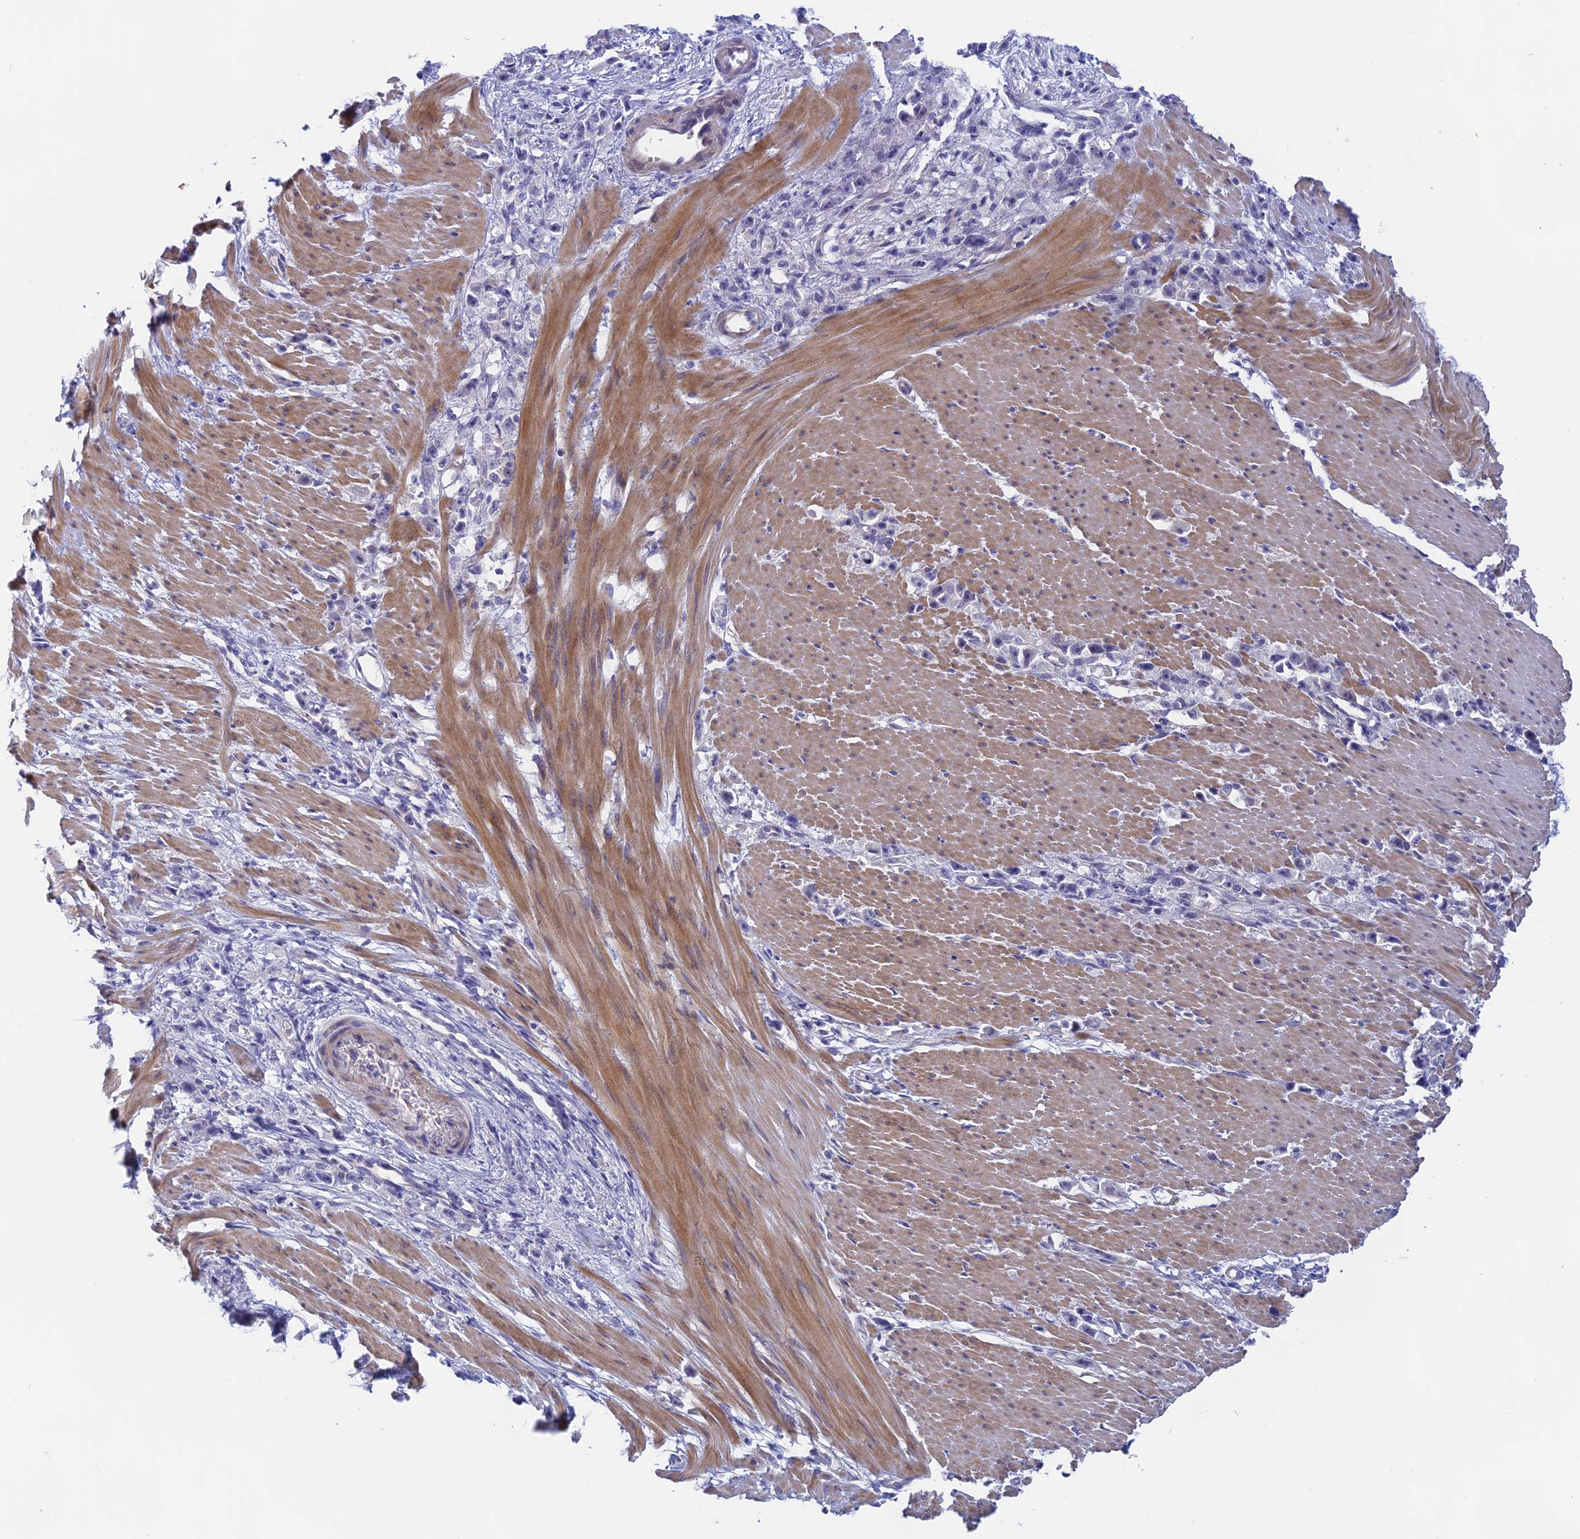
{"staining": {"intensity": "negative", "quantity": "none", "location": "none"}, "tissue": "stomach cancer", "cell_type": "Tumor cells", "image_type": "cancer", "snomed": [{"axis": "morphology", "description": "Adenocarcinoma, NOS"}, {"axis": "topography", "description": "Stomach"}], "caption": "This is a micrograph of immunohistochemistry staining of adenocarcinoma (stomach), which shows no positivity in tumor cells.", "gene": "GLB1L", "patient": {"sex": "female", "age": 59}}